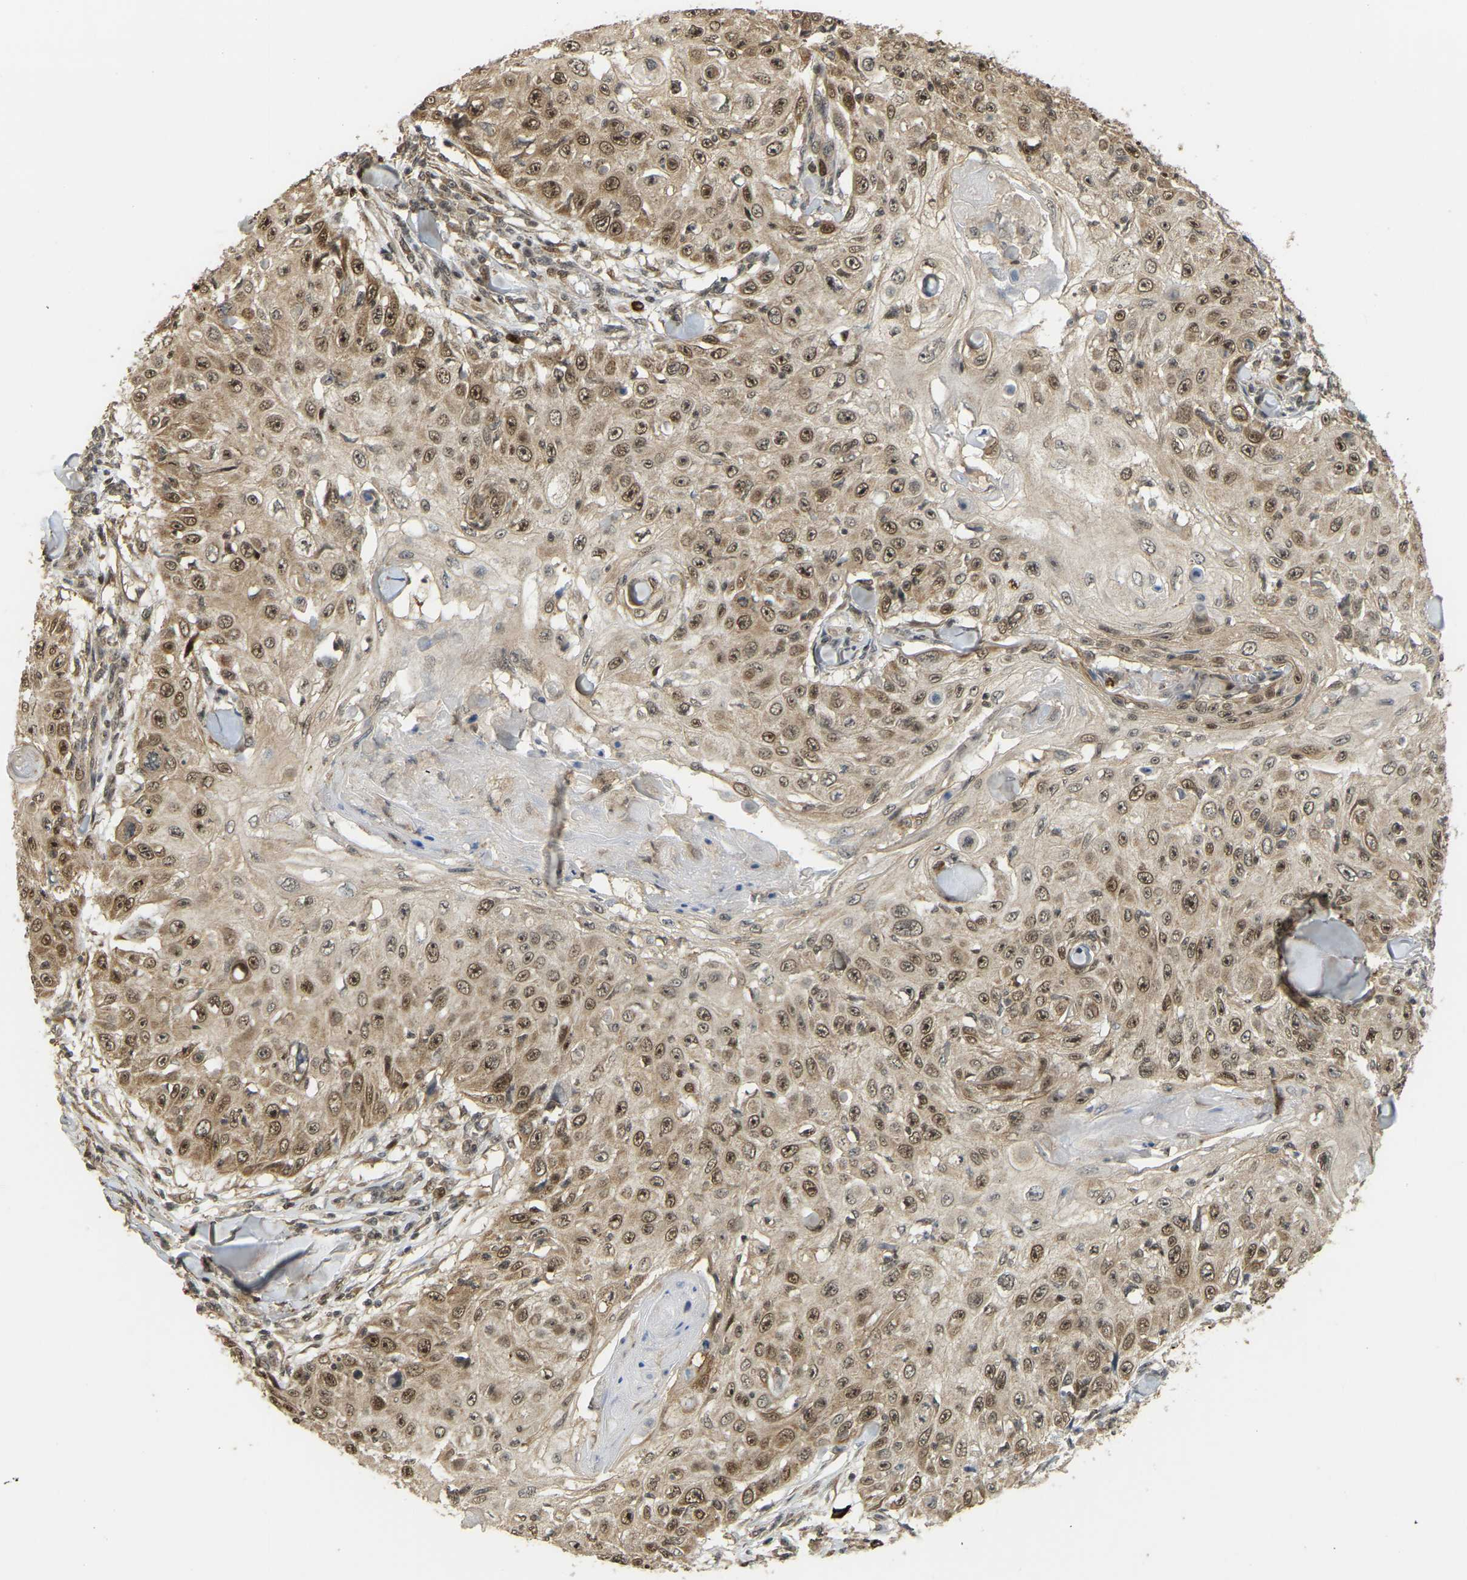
{"staining": {"intensity": "strong", "quantity": ">75%", "location": "nuclear"}, "tissue": "skin cancer", "cell_type": "Tumor cells", "image_type": "cancer", "snomed": [{"axis": "morphology", "description": "Squamous cell carcinoma, NOS"}, {"axis": "topography", "description": "Skin"}], "caption": "The image exhibits immunohistochemical staining of skin squamous cell carcinoma. There is strong nuclear expression is seen in about >75% of tumor cells. (IHC, brightfield microscopy, high magnification).", "gene": "BRF2", "patient": {"sex": "male", "age": 86}}